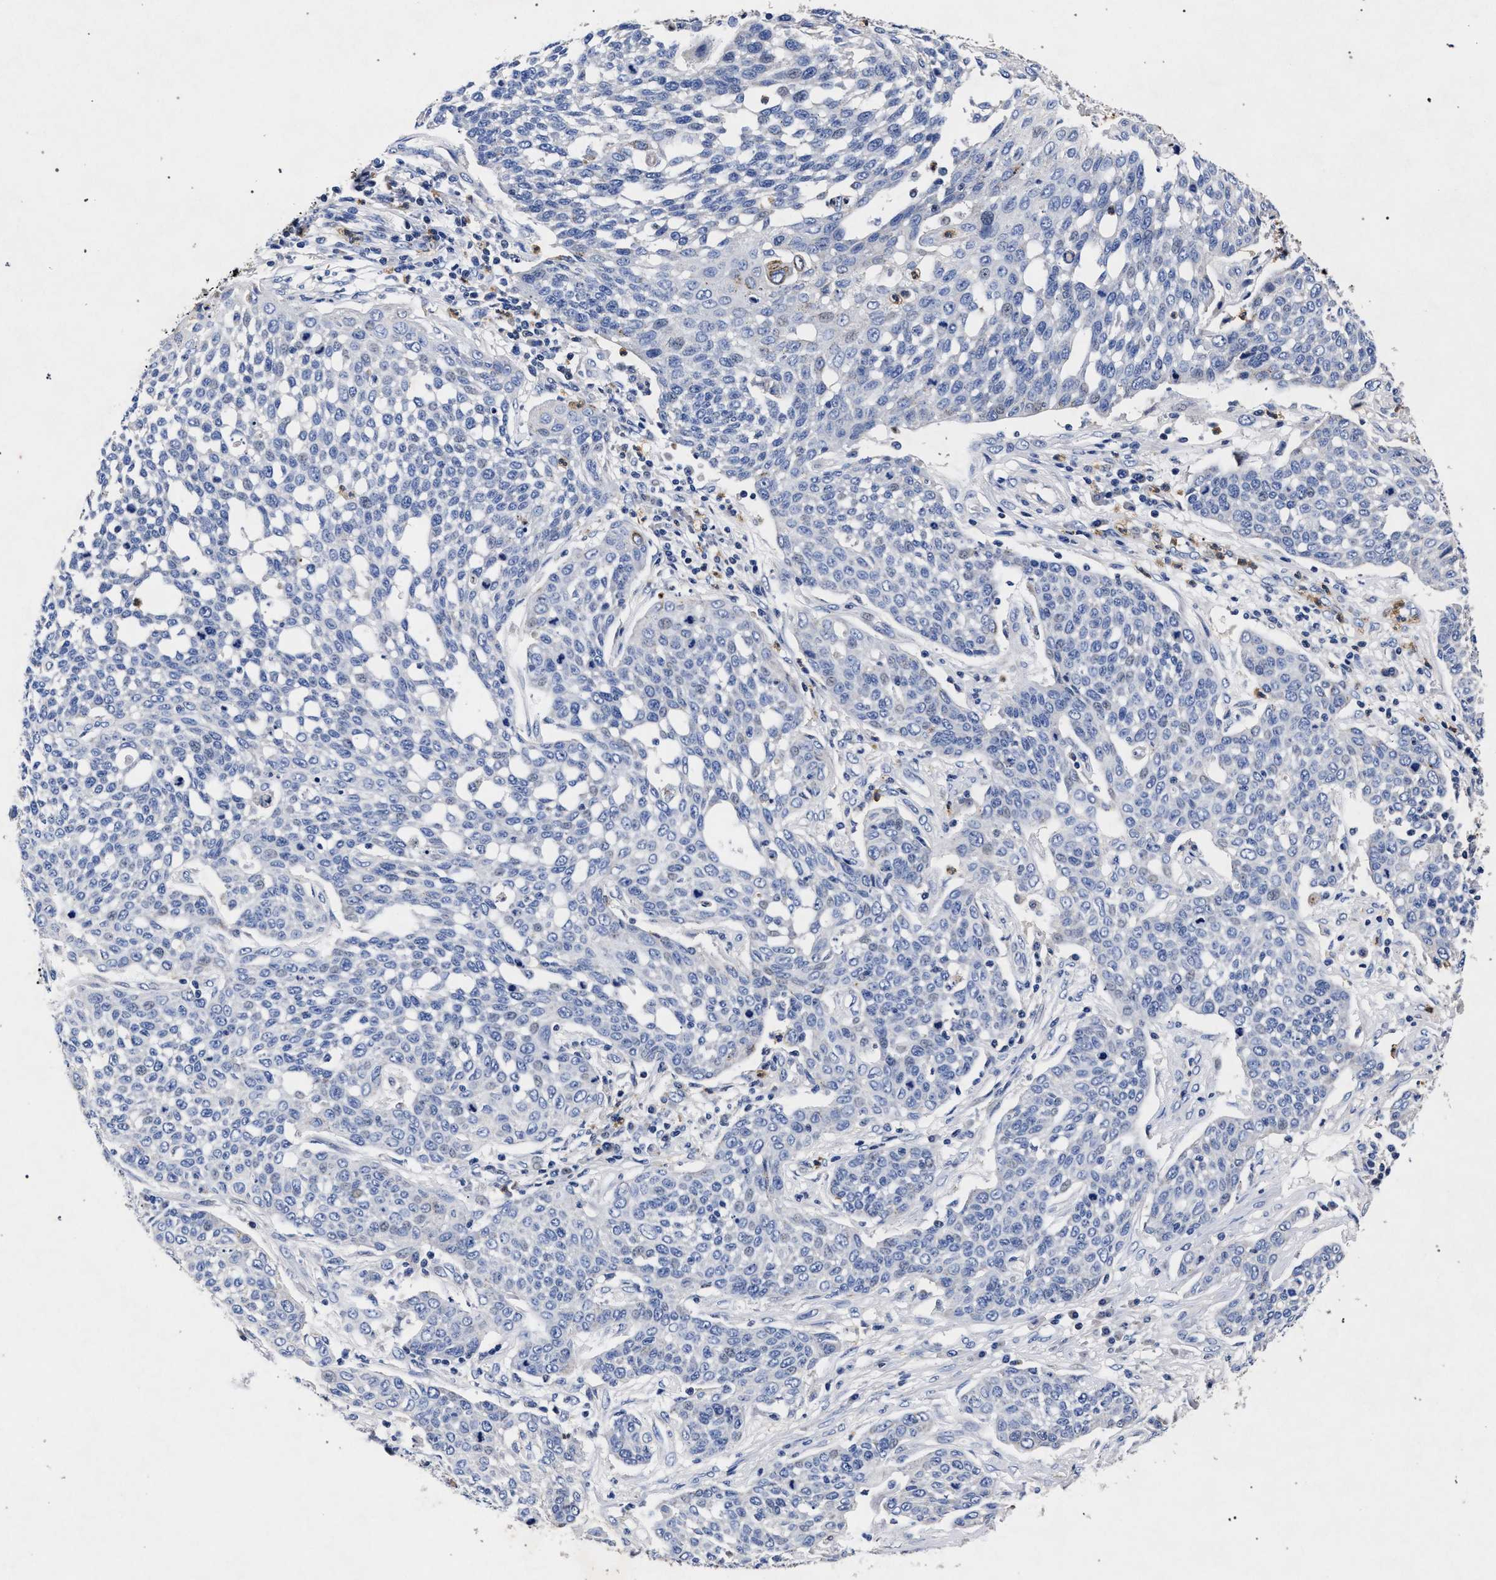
{"staining": {"intensity": "negative", "quantity": "none", "location": "none"}, "tissue": "cervical cancer", "cell_type": "Tumor cells", "image_type": "cancer", "snomed": [{"axis": "morphology", "description": "Squamous cell carcinoma, NOS"}, {"axis": "topography", "description": "Cervix"}], "caption": "Immunohistochemistry (IHC) image of neoplastic tissue: human cervical squamous cell carcinoma stained with DAB (3,3'-diaminobenzidine) displays no significant protein staining in tumor cells.", "gene": "HSD17B14", "patient": {"sex": "female", "age": 34}}